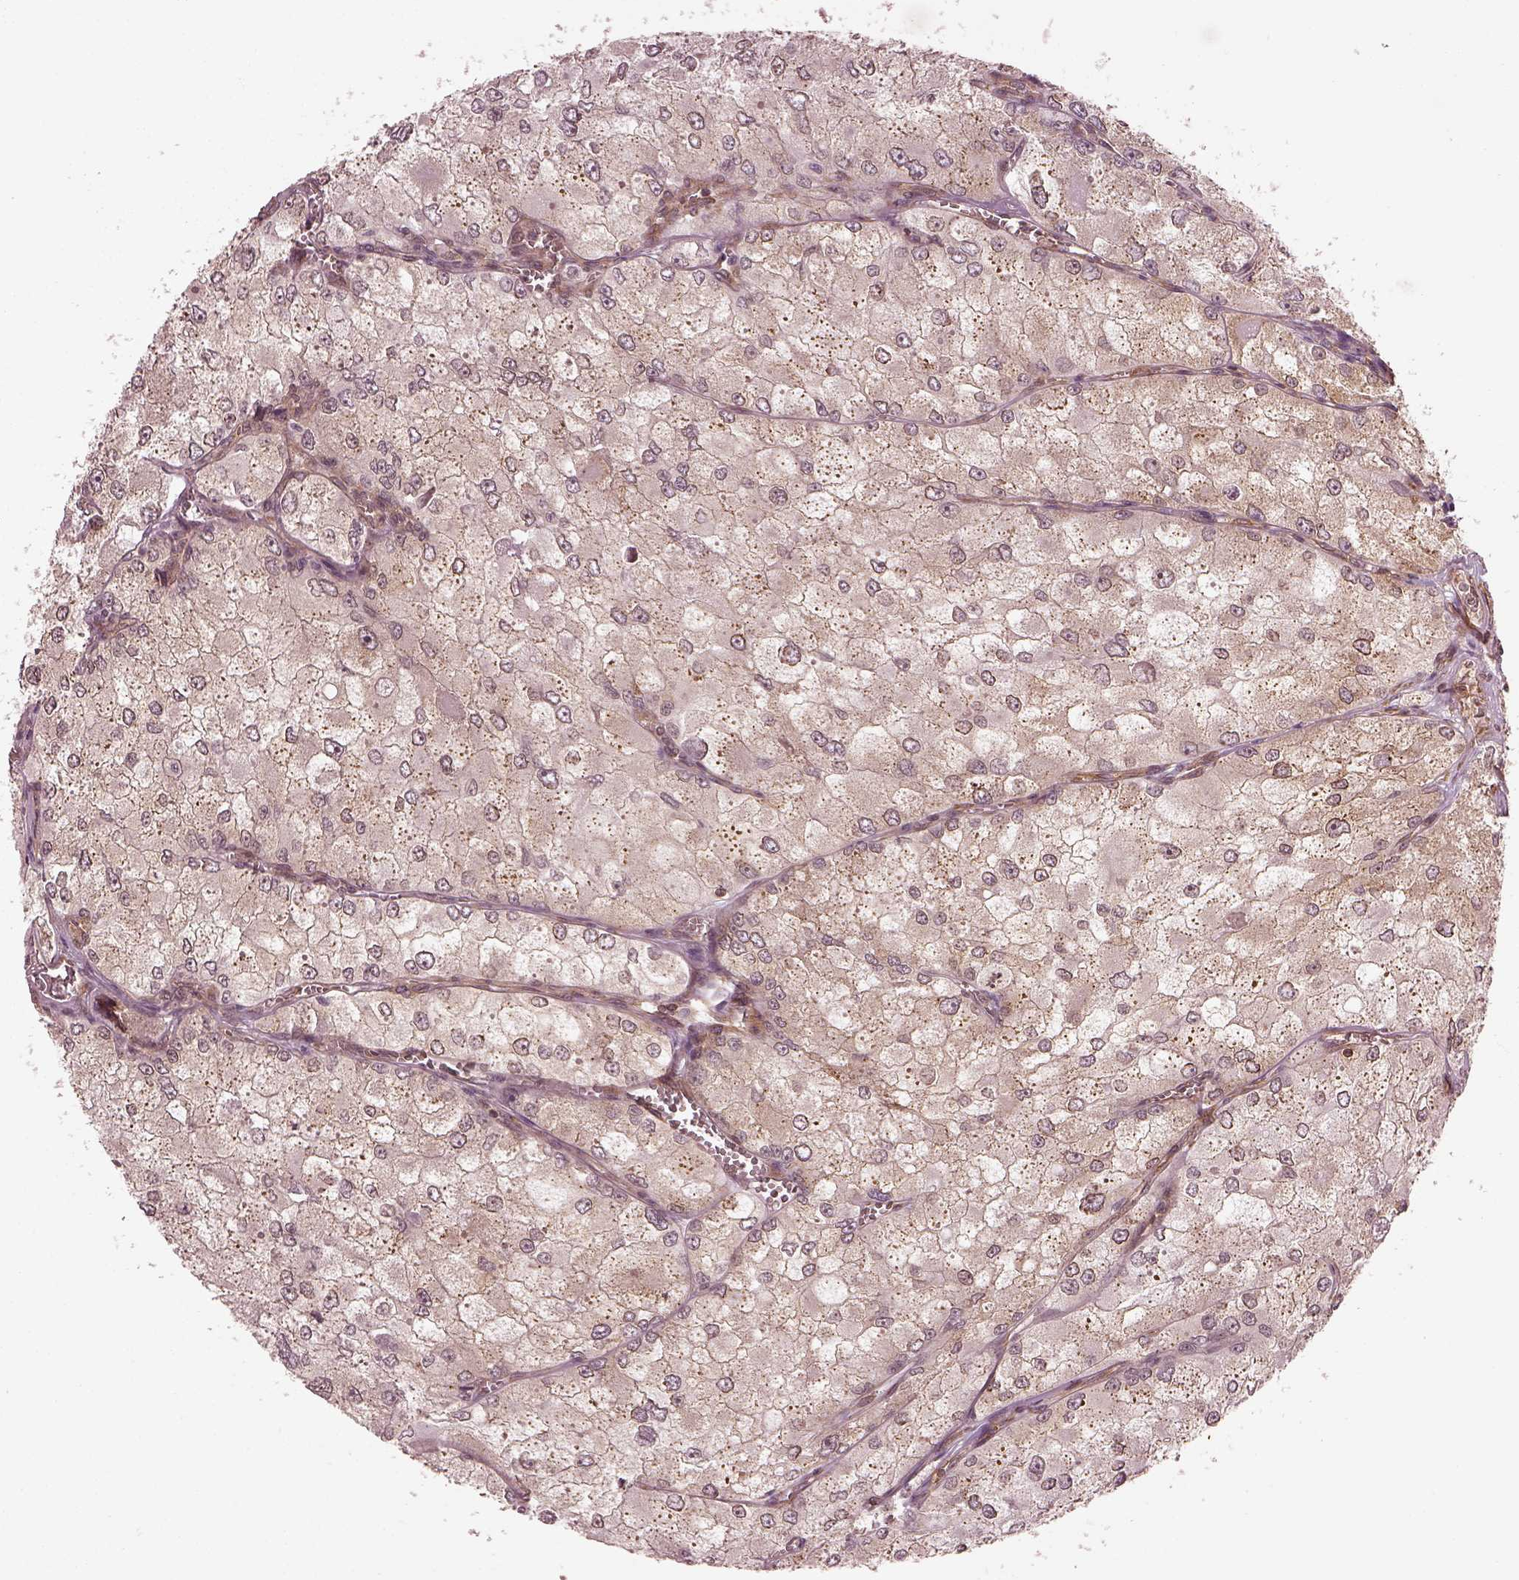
{"staining": {"intensity": "moderate", "quantity": "<25%", "location": "cytoplasmic/membranous"}, "tissue": "renal cancer", "cell_type": "Tumor cells", "image_type": "cancer", "snomed": [{"axis": "morphology", "description": "Adenocarcinoma, NOS"}, {"axis": "topography", "description": "Kidney"}], "caption": "This micrograph shows immunohistochemistry (IHC) staining of human renal cancer, with low moderate cytoplasmic/membranous positivity in about <25% of tumor cells.", "gene": "LSM14A", "patient": {"sex": "female", "age": 70}}